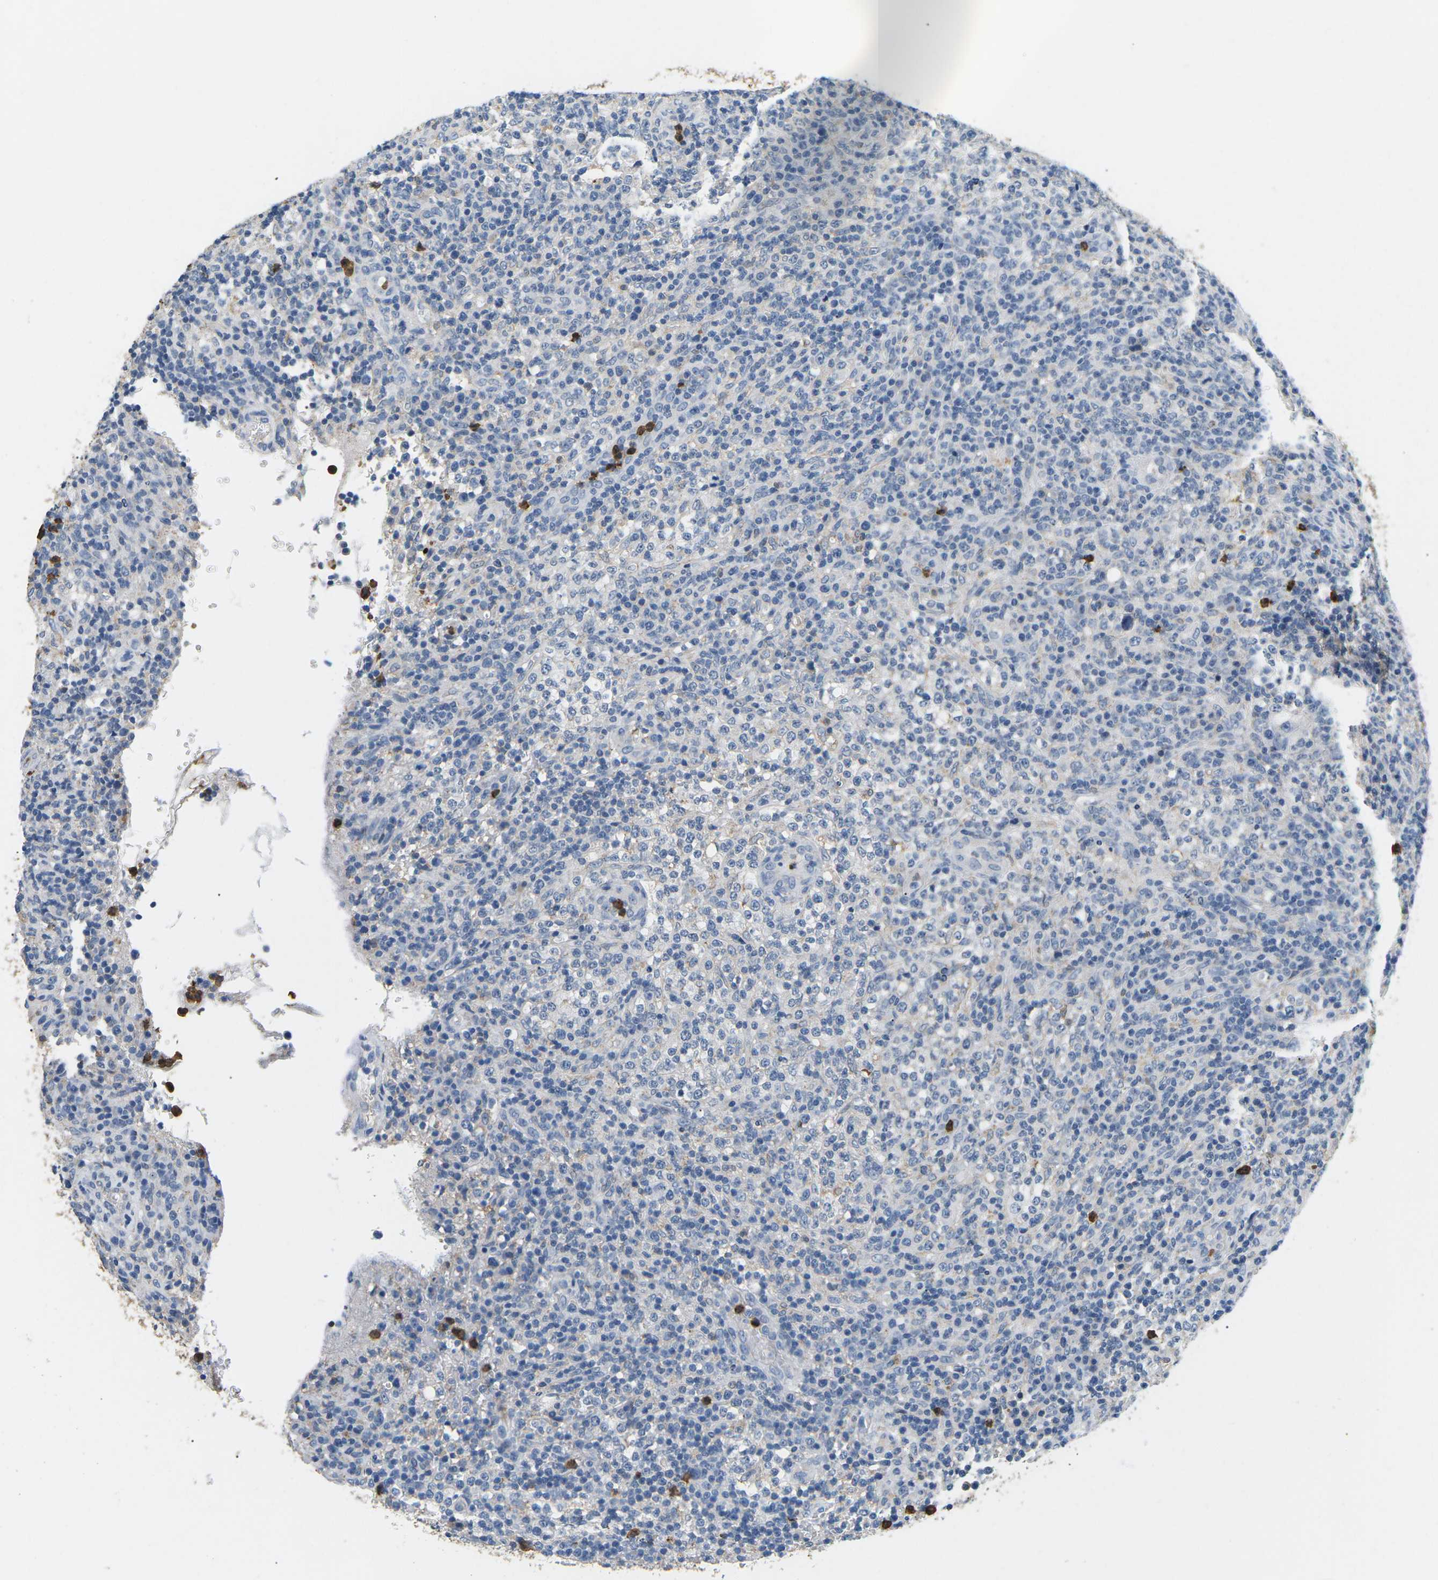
{"staining": {"intensity": "negative", "quantity": "none", "location": "none"}, "tissue": "lymphoma", "cell_type": "Tumor cells", "image_type": "cancer", "snomed": [{"axis": "morphology", "description": "Malignant lymphoma, non-Hodgkin's type, High grade"}, {"axis": "topography", "description": "Lymph node"}], "caption": "Immunohistochemical staining of human lymphoma shows no significant expression in tumor cells.", "gene": "ADM", "patient": {"sex": "female", "age": 76}}